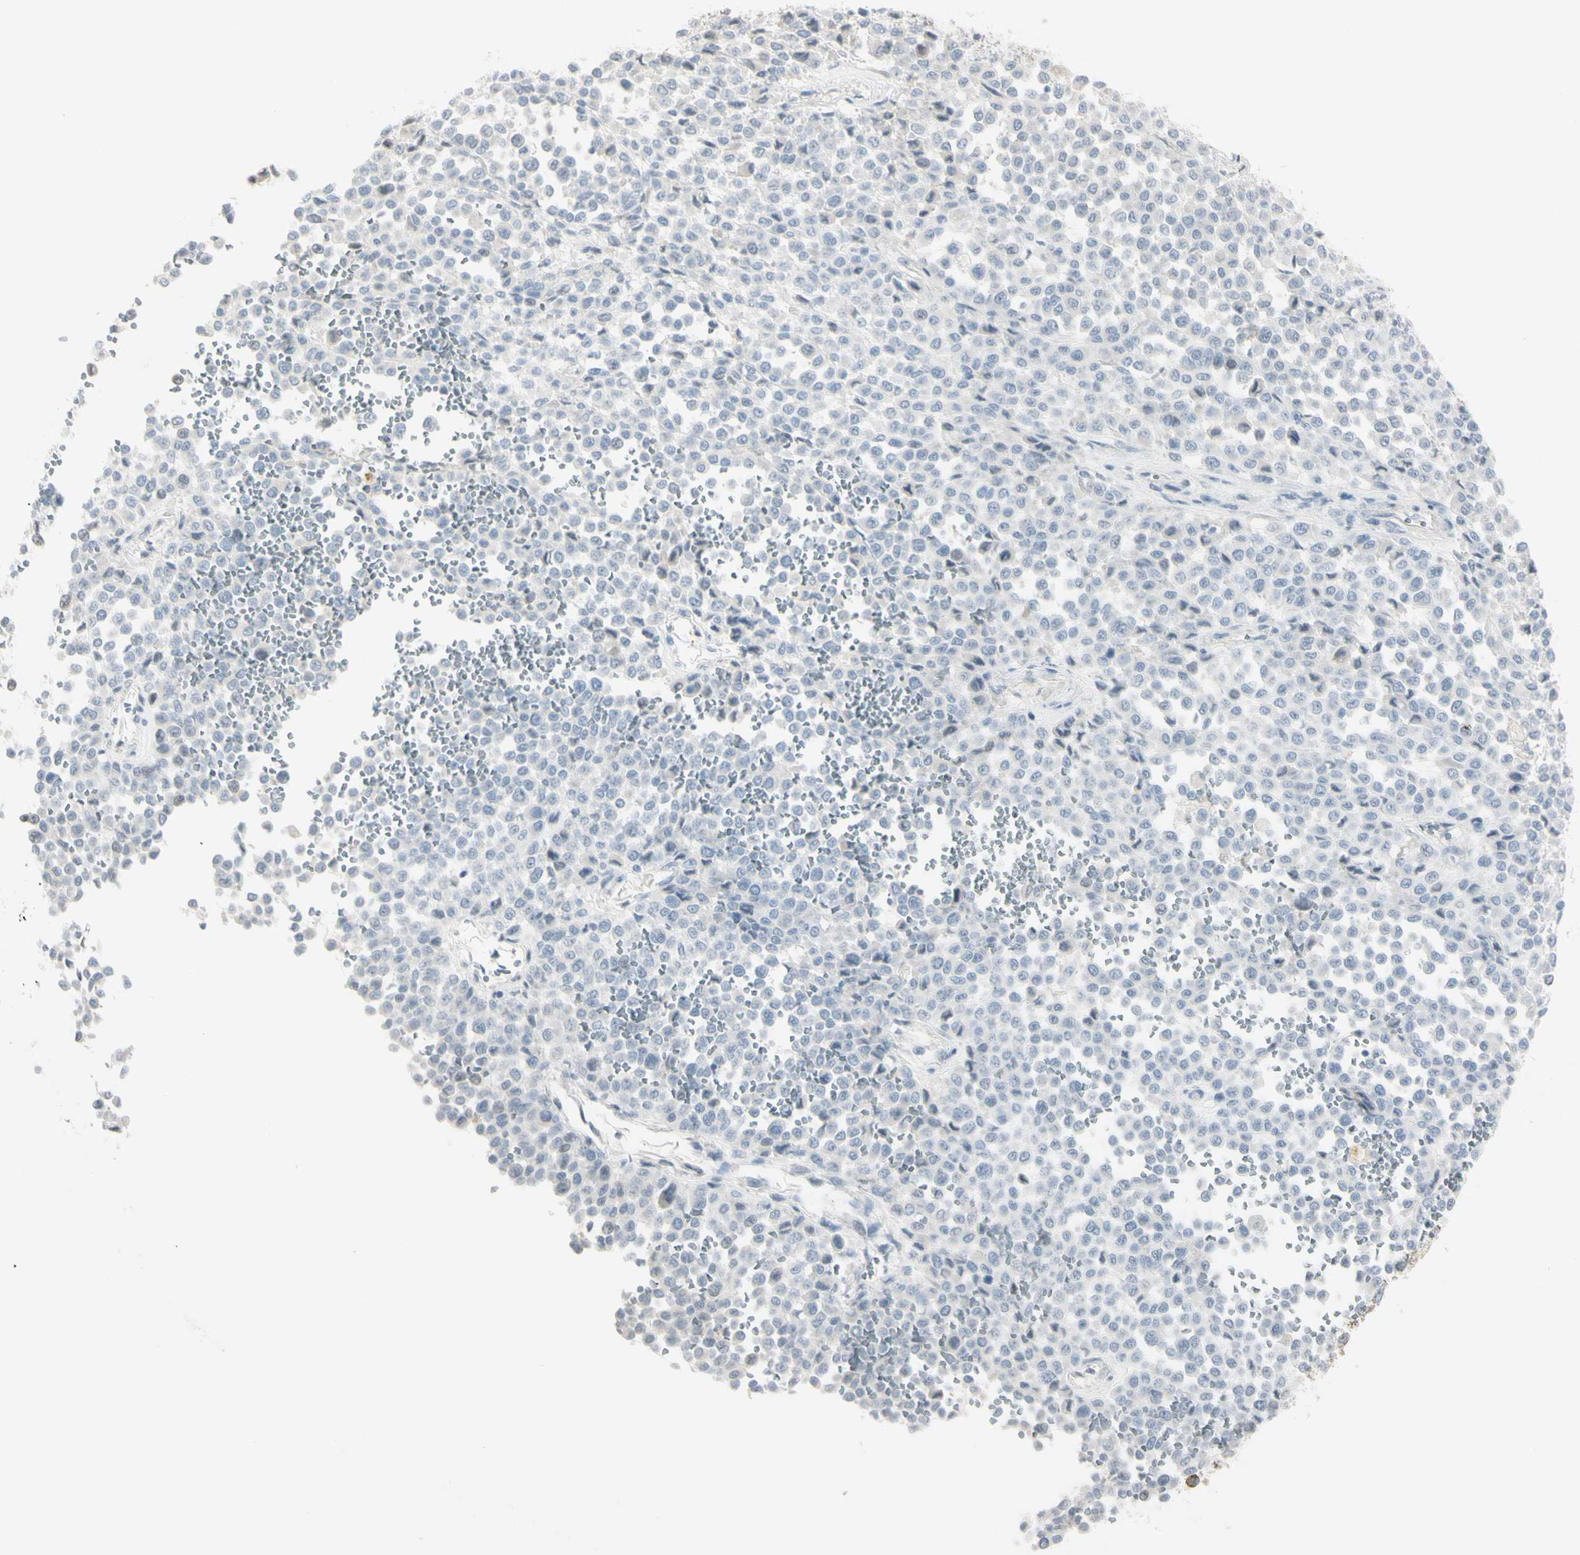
{"staining": {"intensity": "negative", "quantity": "none", "location": "none"}, "tissue": "melanoma", "cell_type": "Tumor cells", "image_type": "cancer", "snomed": [{"axis": "morphology", "description": "Malignant melanoma, Metastatic site"}, {"axis": "topography", "description": "Pancreas"}], "caption": "Image shows no significant protein expression in tumor cells of melanoma.", "gene": "PIP", "patient": {"sex": "female", "age": 30}}